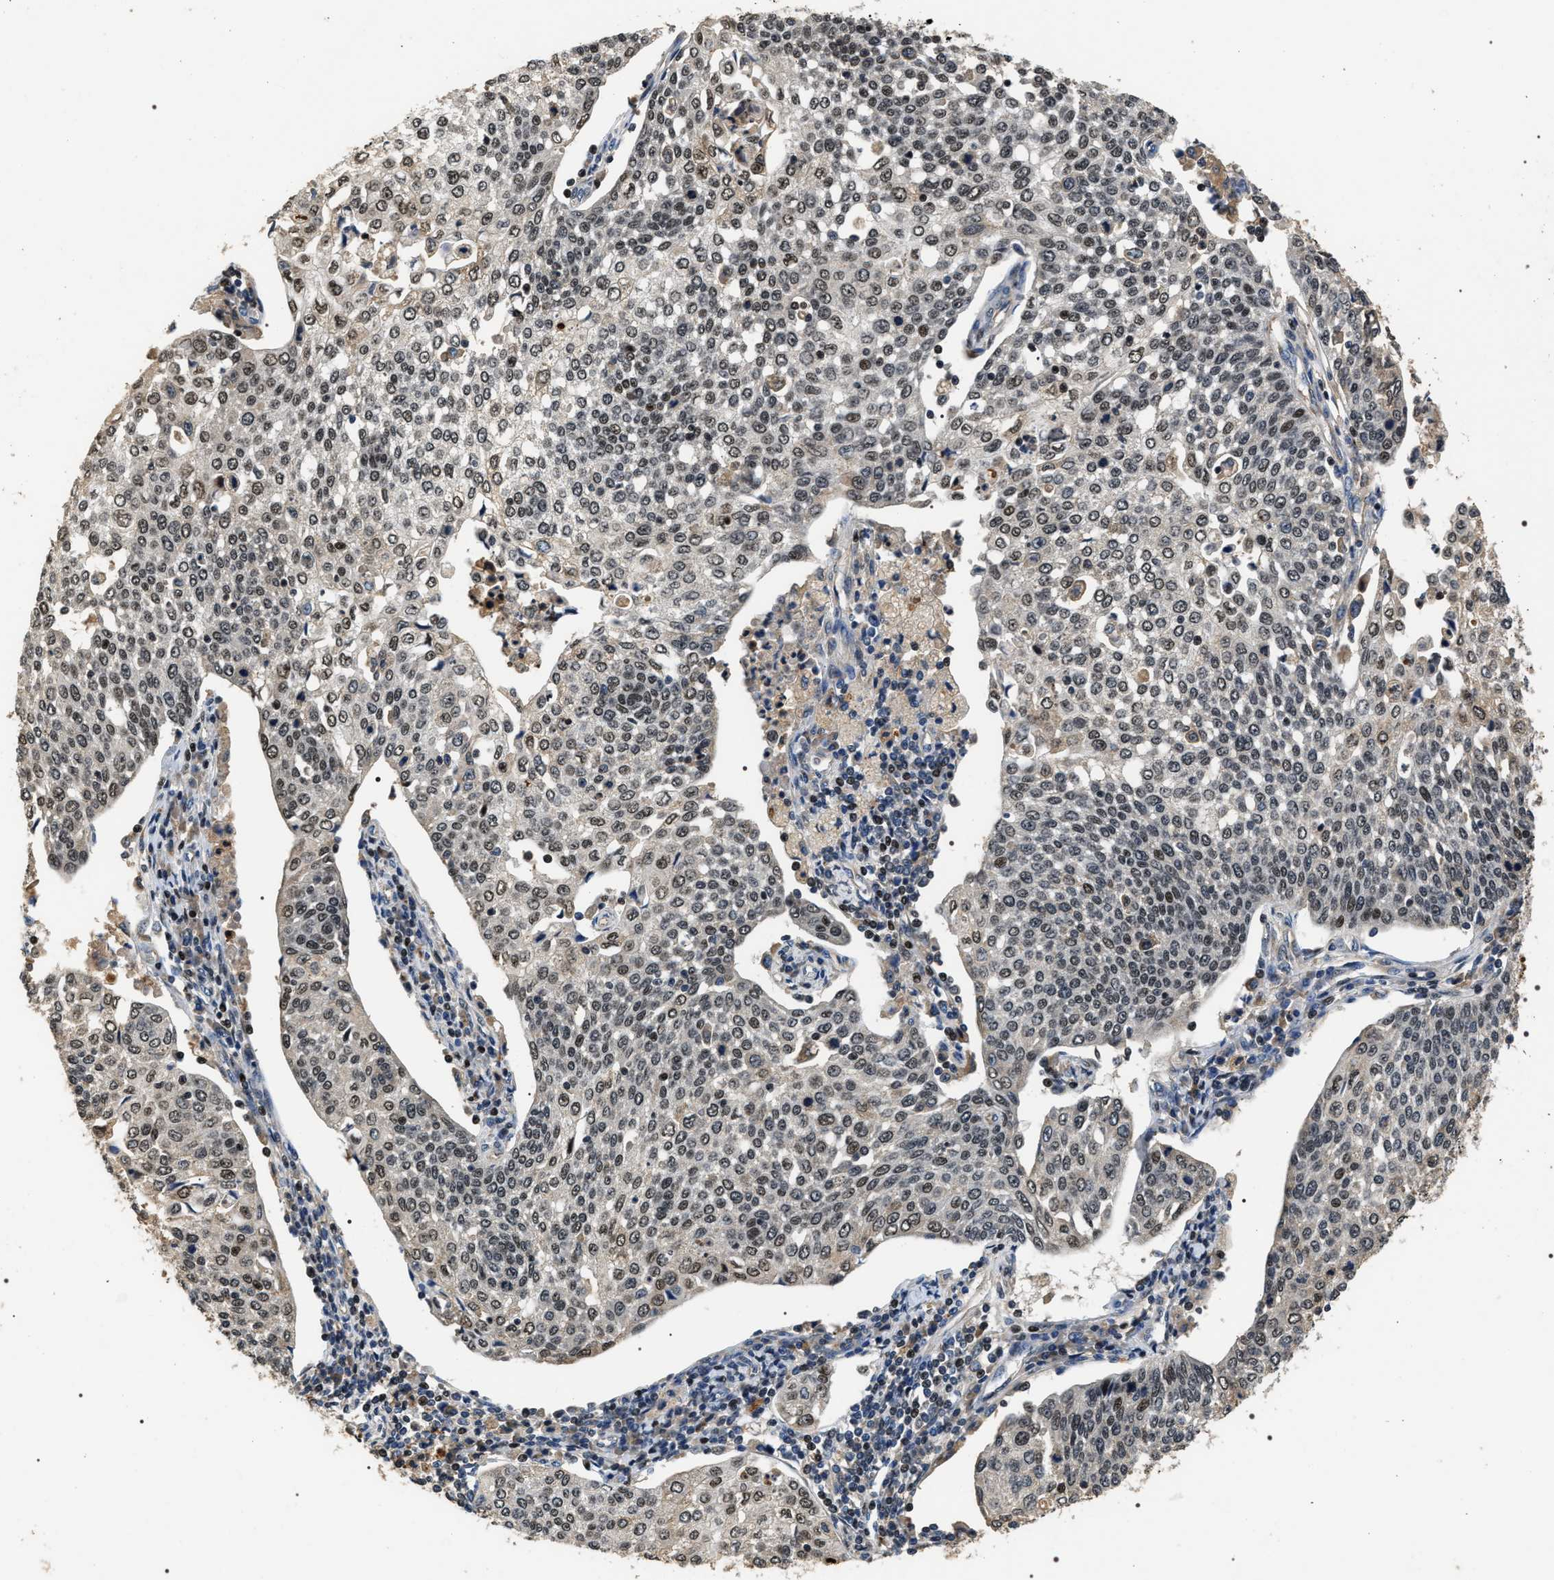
{"staining": {"intensity": "moderate", "quantity": ">75%", "location": "nuclear"}, "tissue": "cervical cancer", "cell_type": "Tumor cells", "image_type": "cancer", "snomed": [{"axis": "morphology", "description": "Squamous cell carcinoma, NOS"}, {"axis": "topography", "description": "Cervix"}], "caption": "Immunohistochemical staining of cervical squamous cell carcinoma reveals medium levels of moderate nuclear protein staining in approximately >75% of tumor cells.", "gene": "C7orf25", "patient": {"sex": "female", "age": 34}}